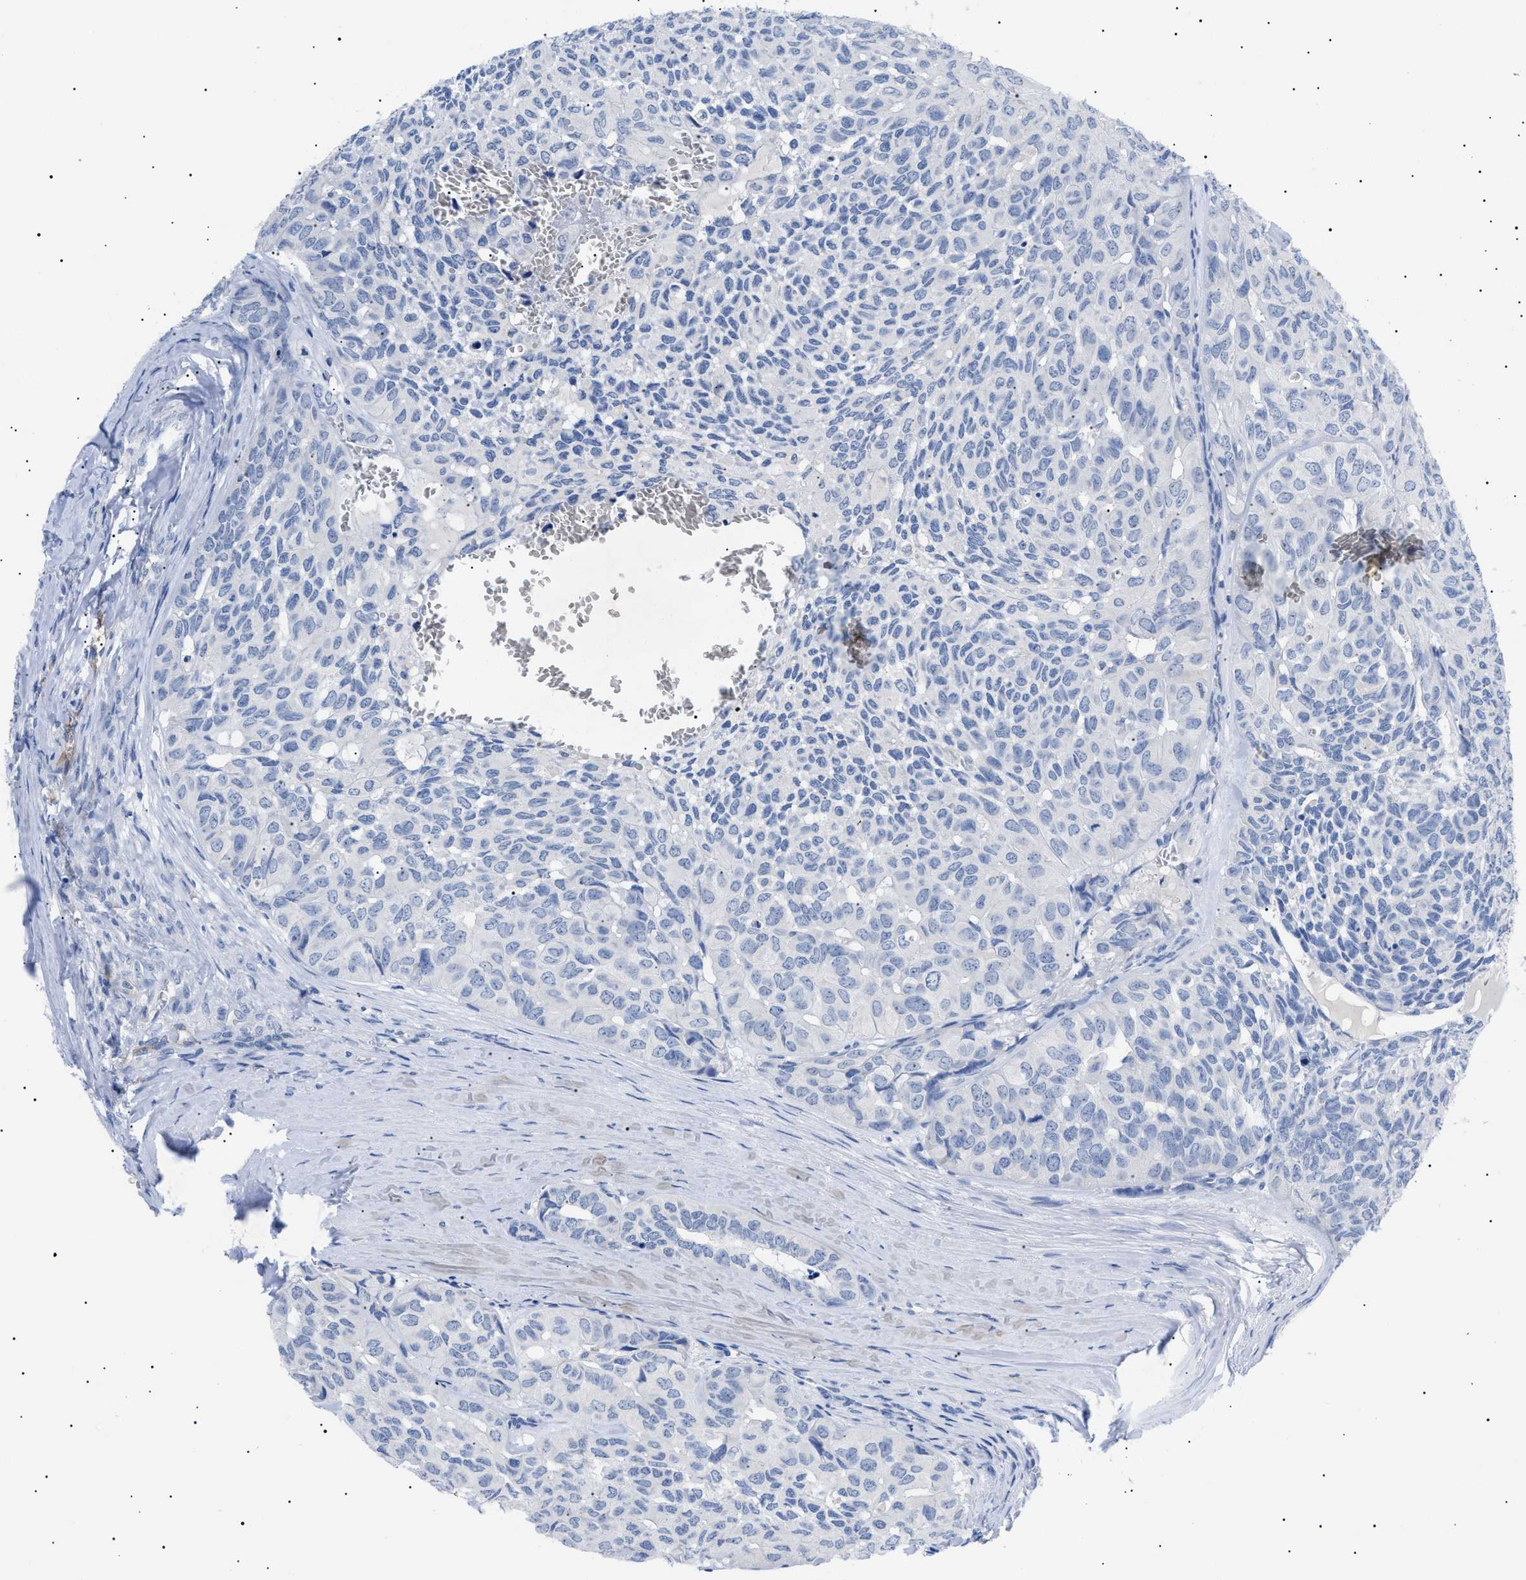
{"staining": {"intensity": "negative", "quantity": "none", "location": "none"}, "tissue": "head and neck cancer", "cell_type": "Tumor cells", "image_type": "cancer", "snomed": [{"axis": "morphology", "description": "Adenocarcinoma, NOS"}, {"axis": "topography", "description": "Salivary gland, NOS"}, {"axis": "topography", "description": "Head-Neck"}], "caption": "Immunohistochemistry of human adenocarcinoma (head and neck) demonstrates no positivity in tumor cells.", "gene": "ACKR1", "patient": {"sex": "female", "age": 76}}